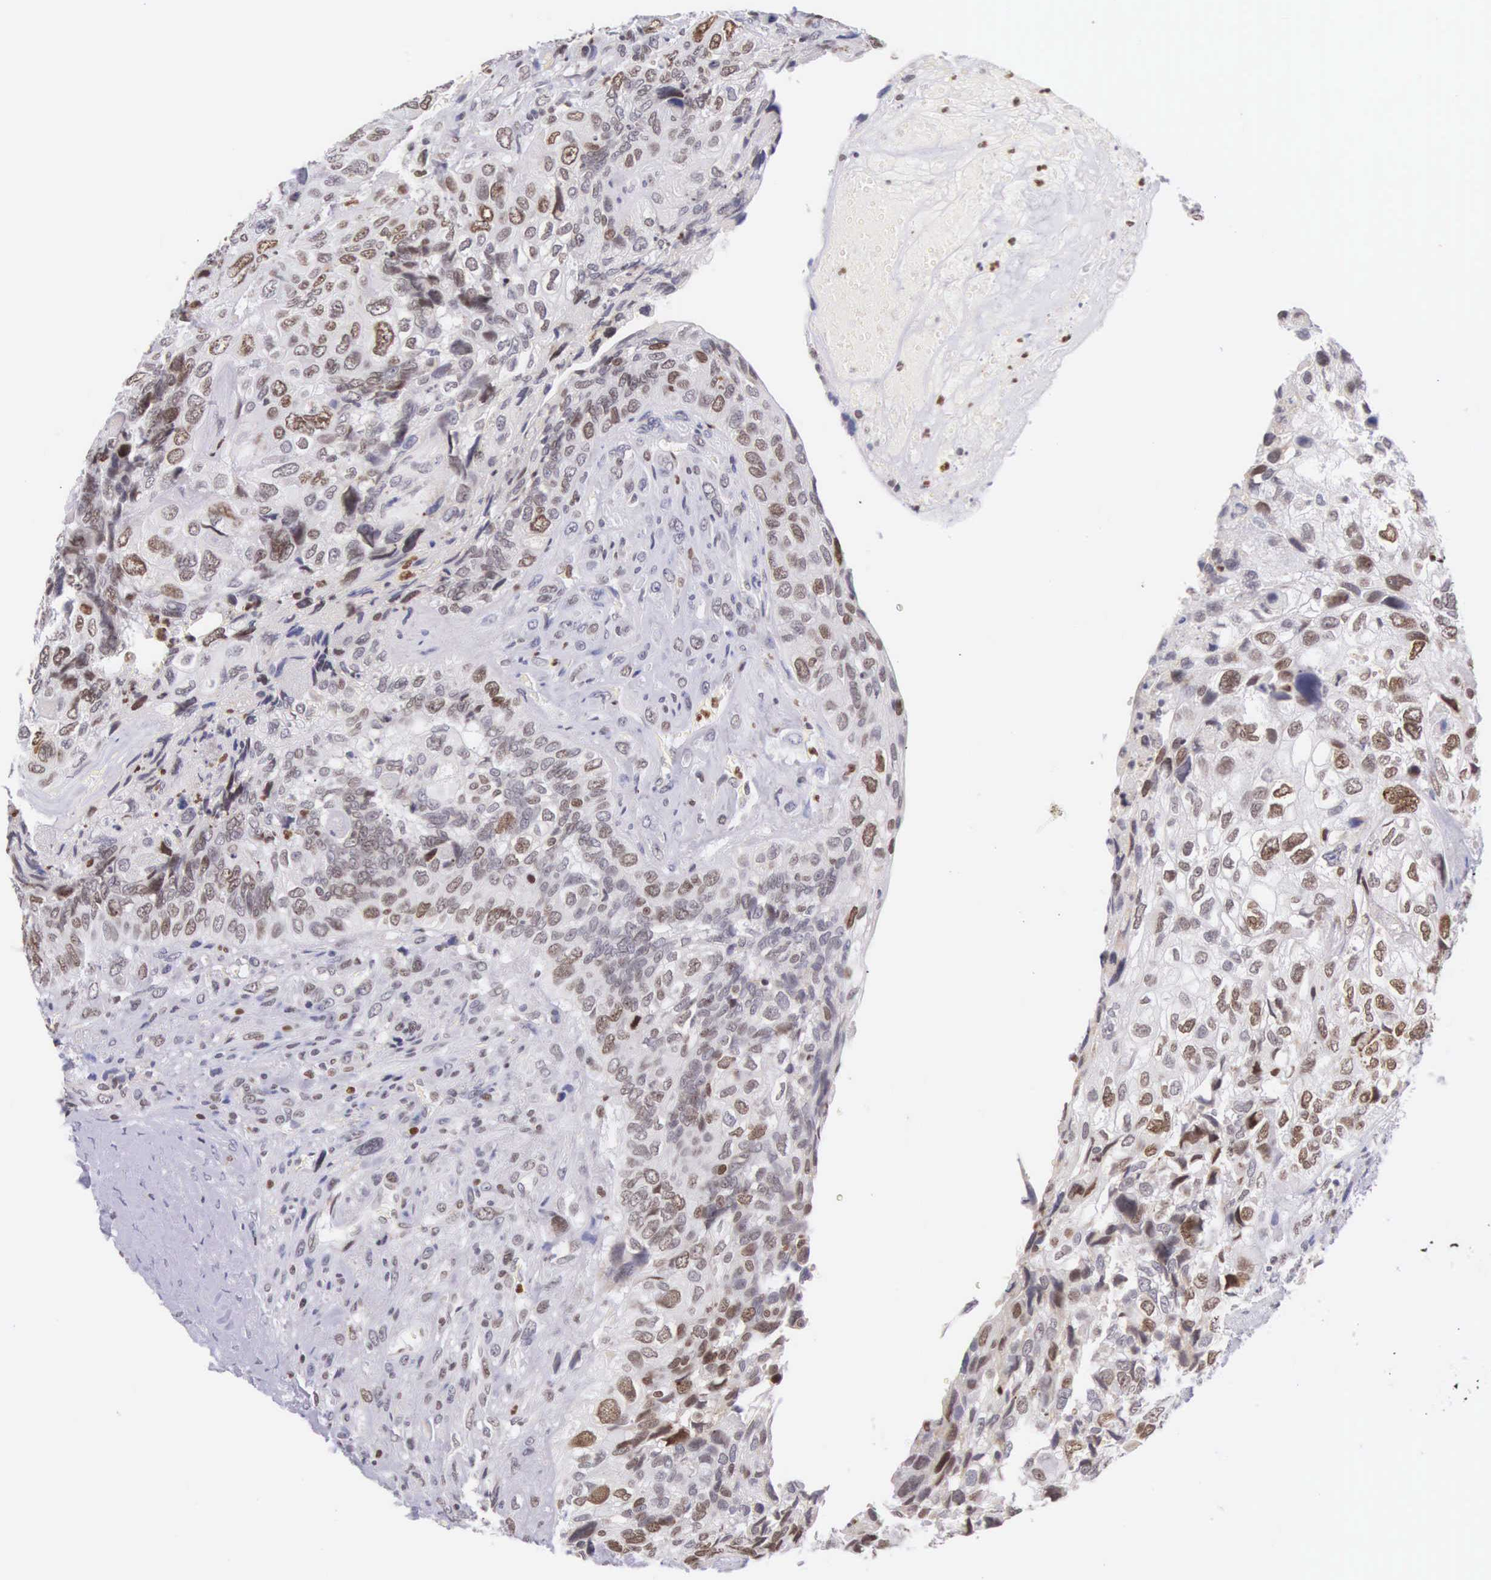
{"staining": {"intensity": "weak", "quantity": "25%-75%", "location": "nuclear"}, "tissue": "breast cancer", "cell_type": "Tumor cells", "image_type": "cancer", "snomed": [{"axis": "morphology", "description": "Neoplasm, malignant, NOS"}, {"axis": "topography", "description": "Breast"}], "caption": "About 25%-75% of tumor cells in breast neoplasm (malignant) demonstrate weak nuclear protein staining as visualized by brown immunohistochemical staining.", "gene": "VRK1", "patient": {"sex": "female", "age": 50}}